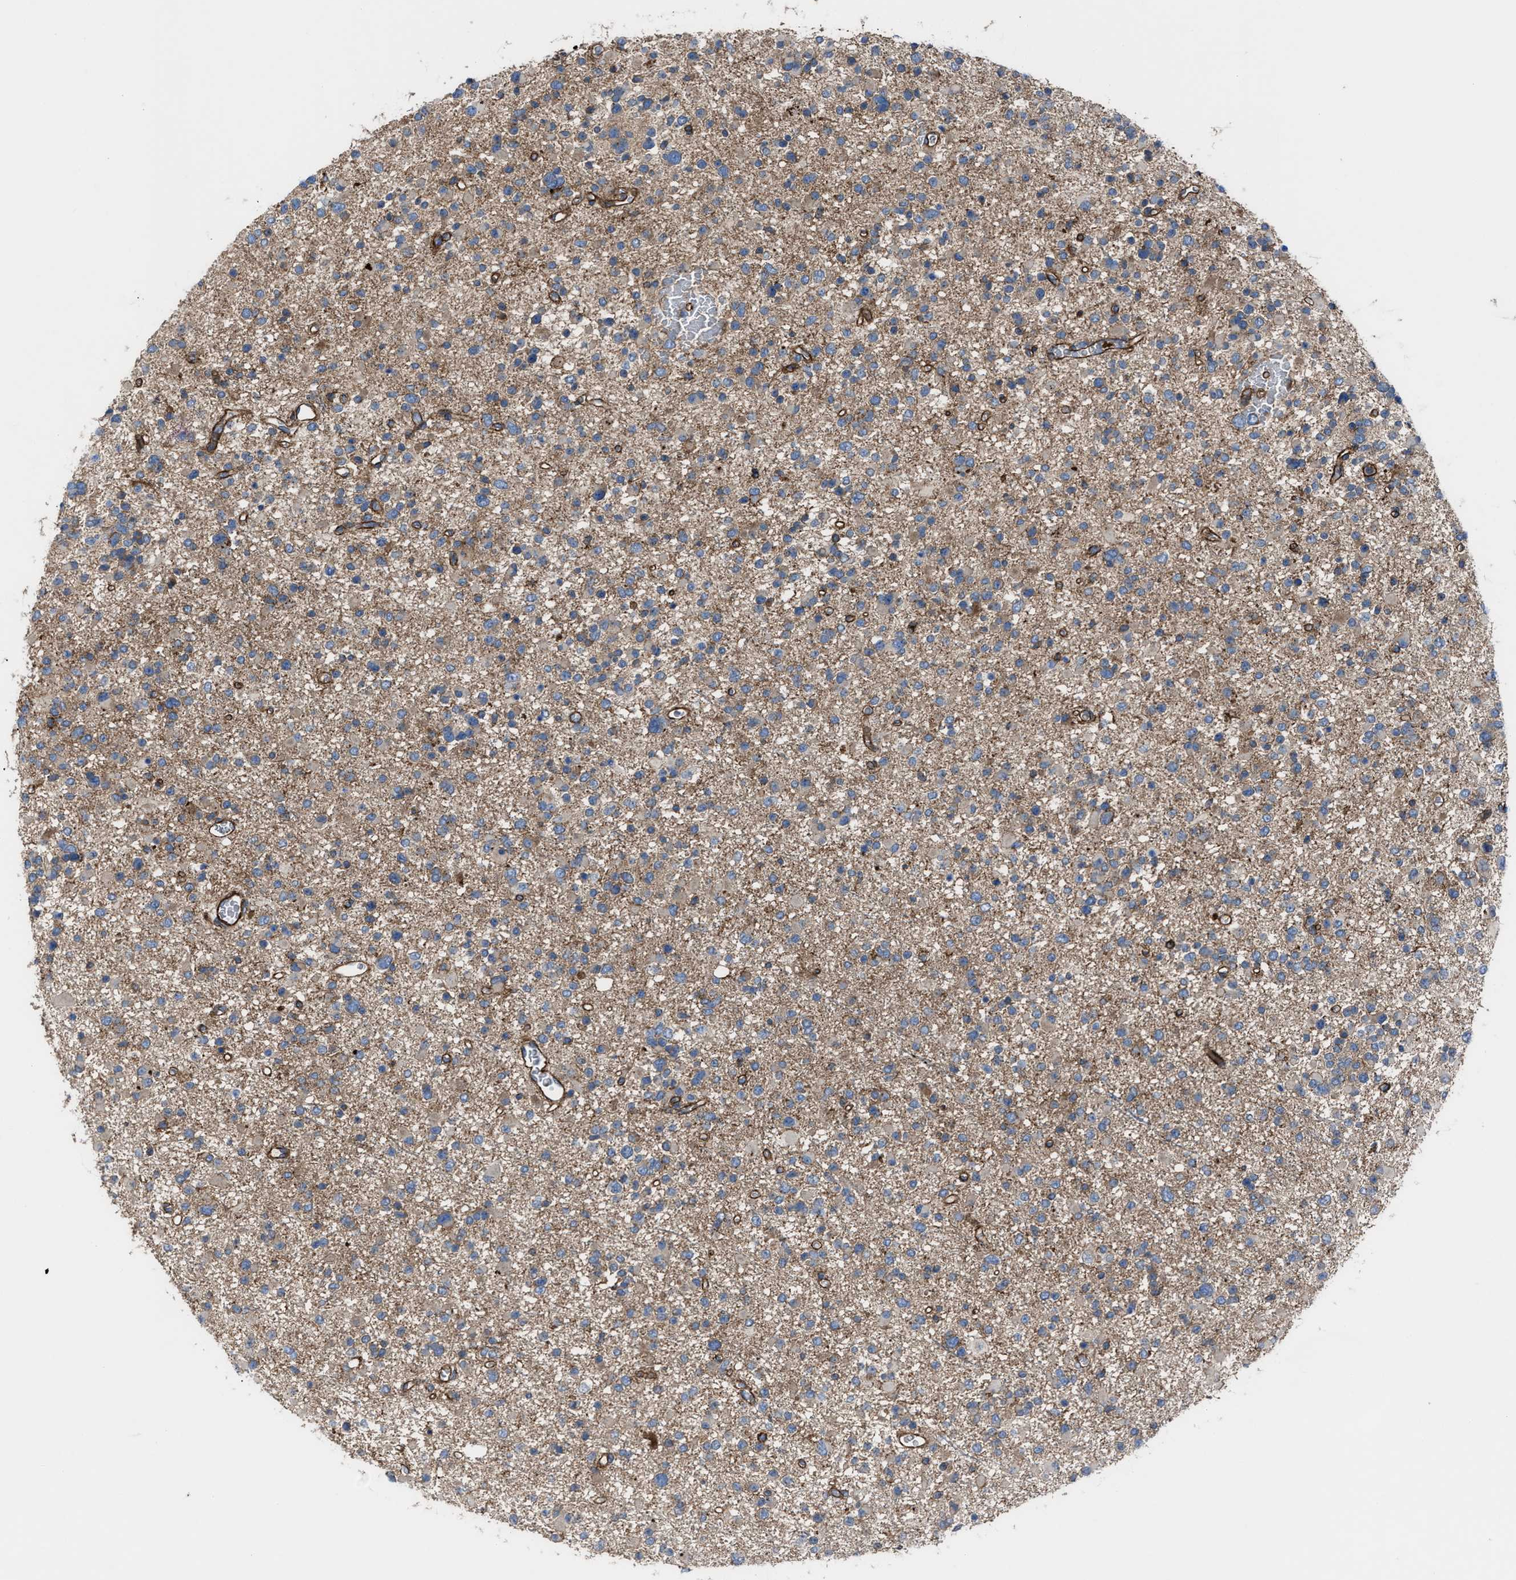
{"staining": {"intensity": "weak", "quantity": ">75%", "location": "cytoplasmic/membranous"}, "tissue": "glioma", "cell_type": "Tumor cells", "image_type": "cancer", "snomed": [{"axis": "morphology", "description": "Glioma, malignant, Low grade"}, {"axis": "topography", "description": "Brain"}], "caption": "Immunohistochemical staining of human glioma exhibits low levels of weak cytoplasmic/membranous protein positivity in about >75% of tumor cells. (DAB (3,3'-diaminobenzidine) = brown stain, brightfield microscopy at high magnification).", "gene": "AGPAT2", "patient": {"sex": "female", "age": 22}}